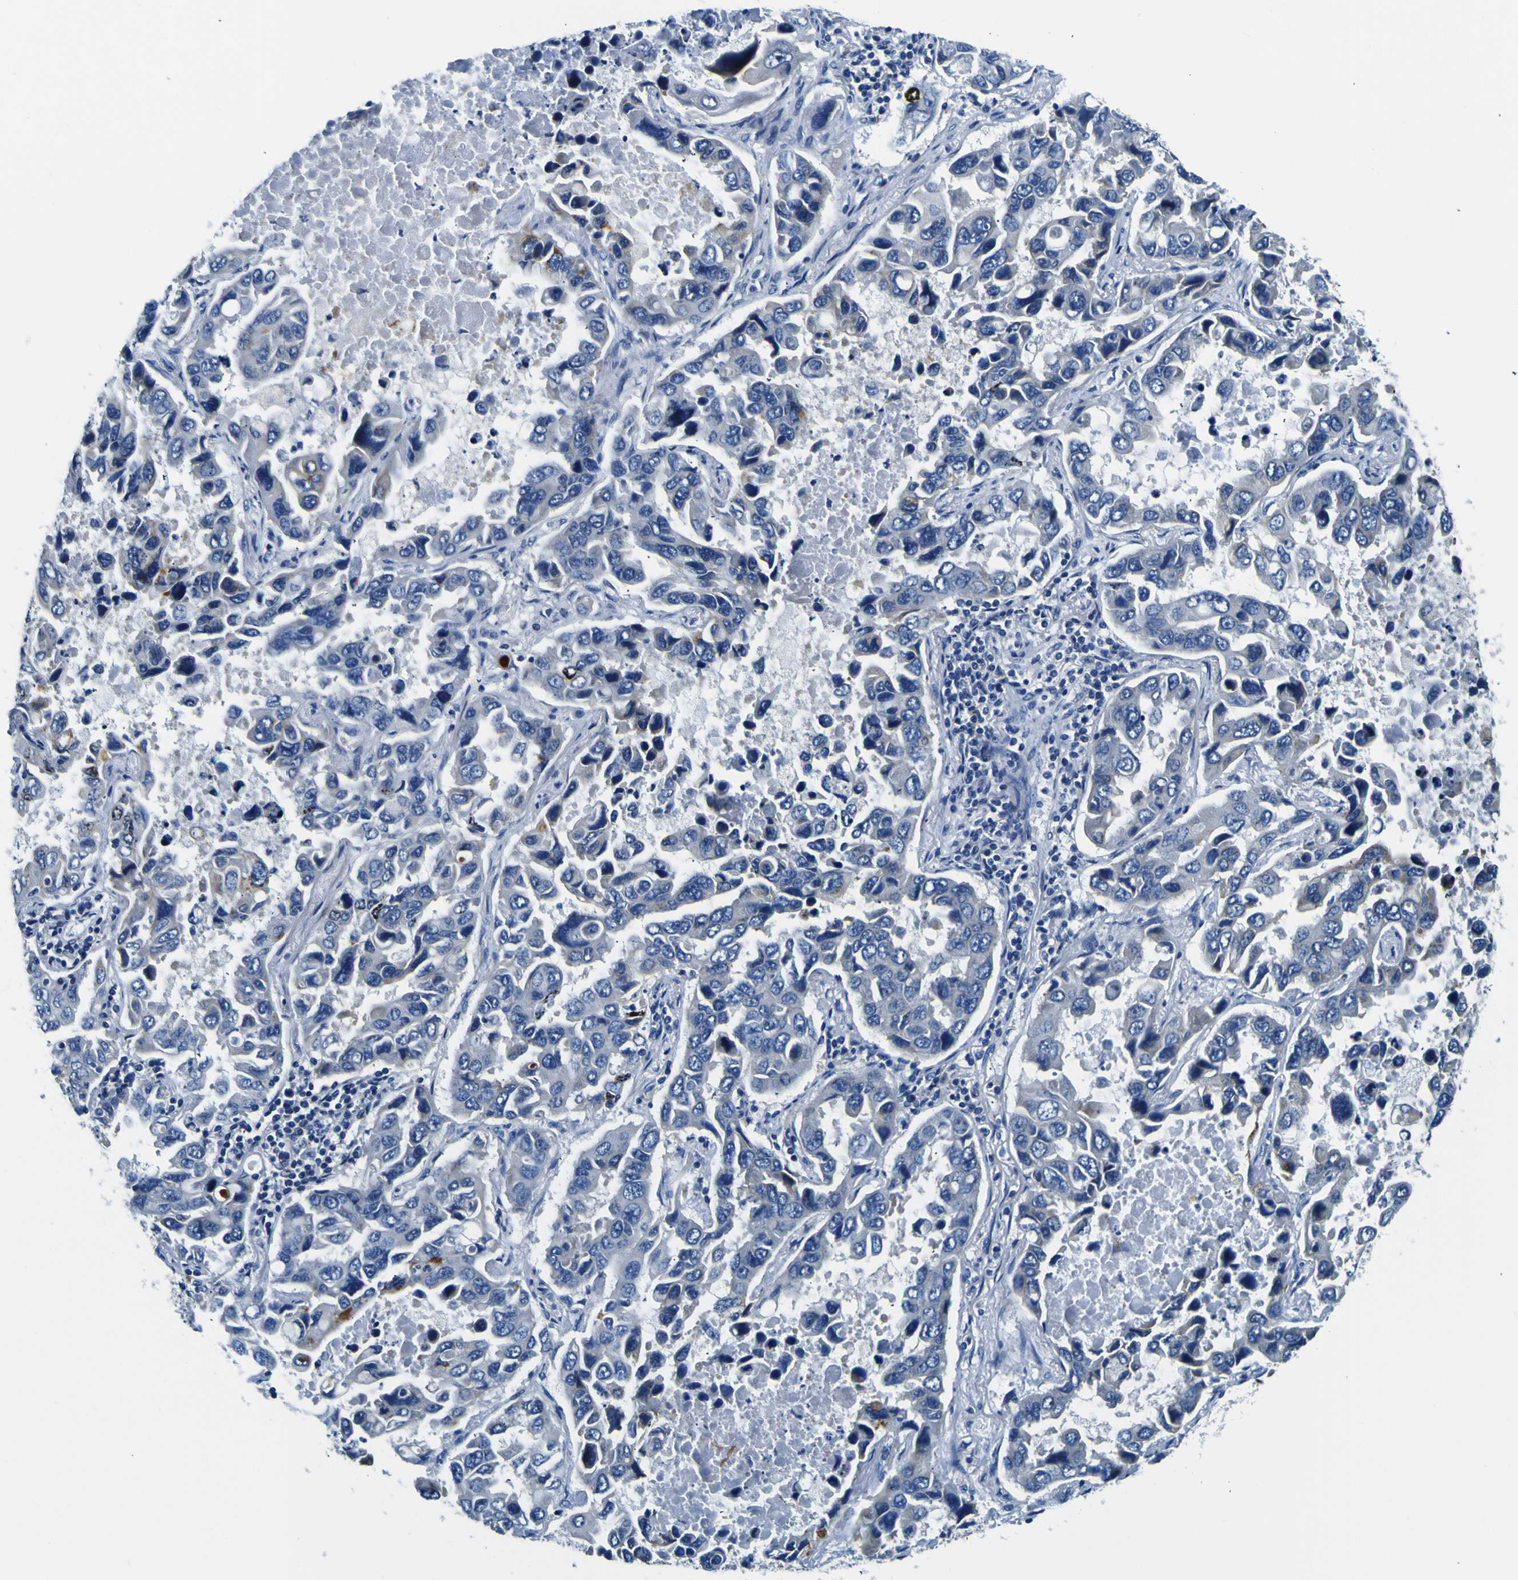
{"staining": {"intensity": "negative", "quantity": "none", "location": "none"}, "tissue": "lung cancer", "cell_type": "Tumor cells", "image_type": "cancer", "snomed": [{"axis": "morphology", "description": "Adenocarcinoma, NOS"}, {"axis": "topography", "description": "Lung"}], "caption": "IHC of human lung cancer exhibits no staining in tumor cells.", "gene": "ADGRA2", "patient": {"sex": "male", "age": 64}}